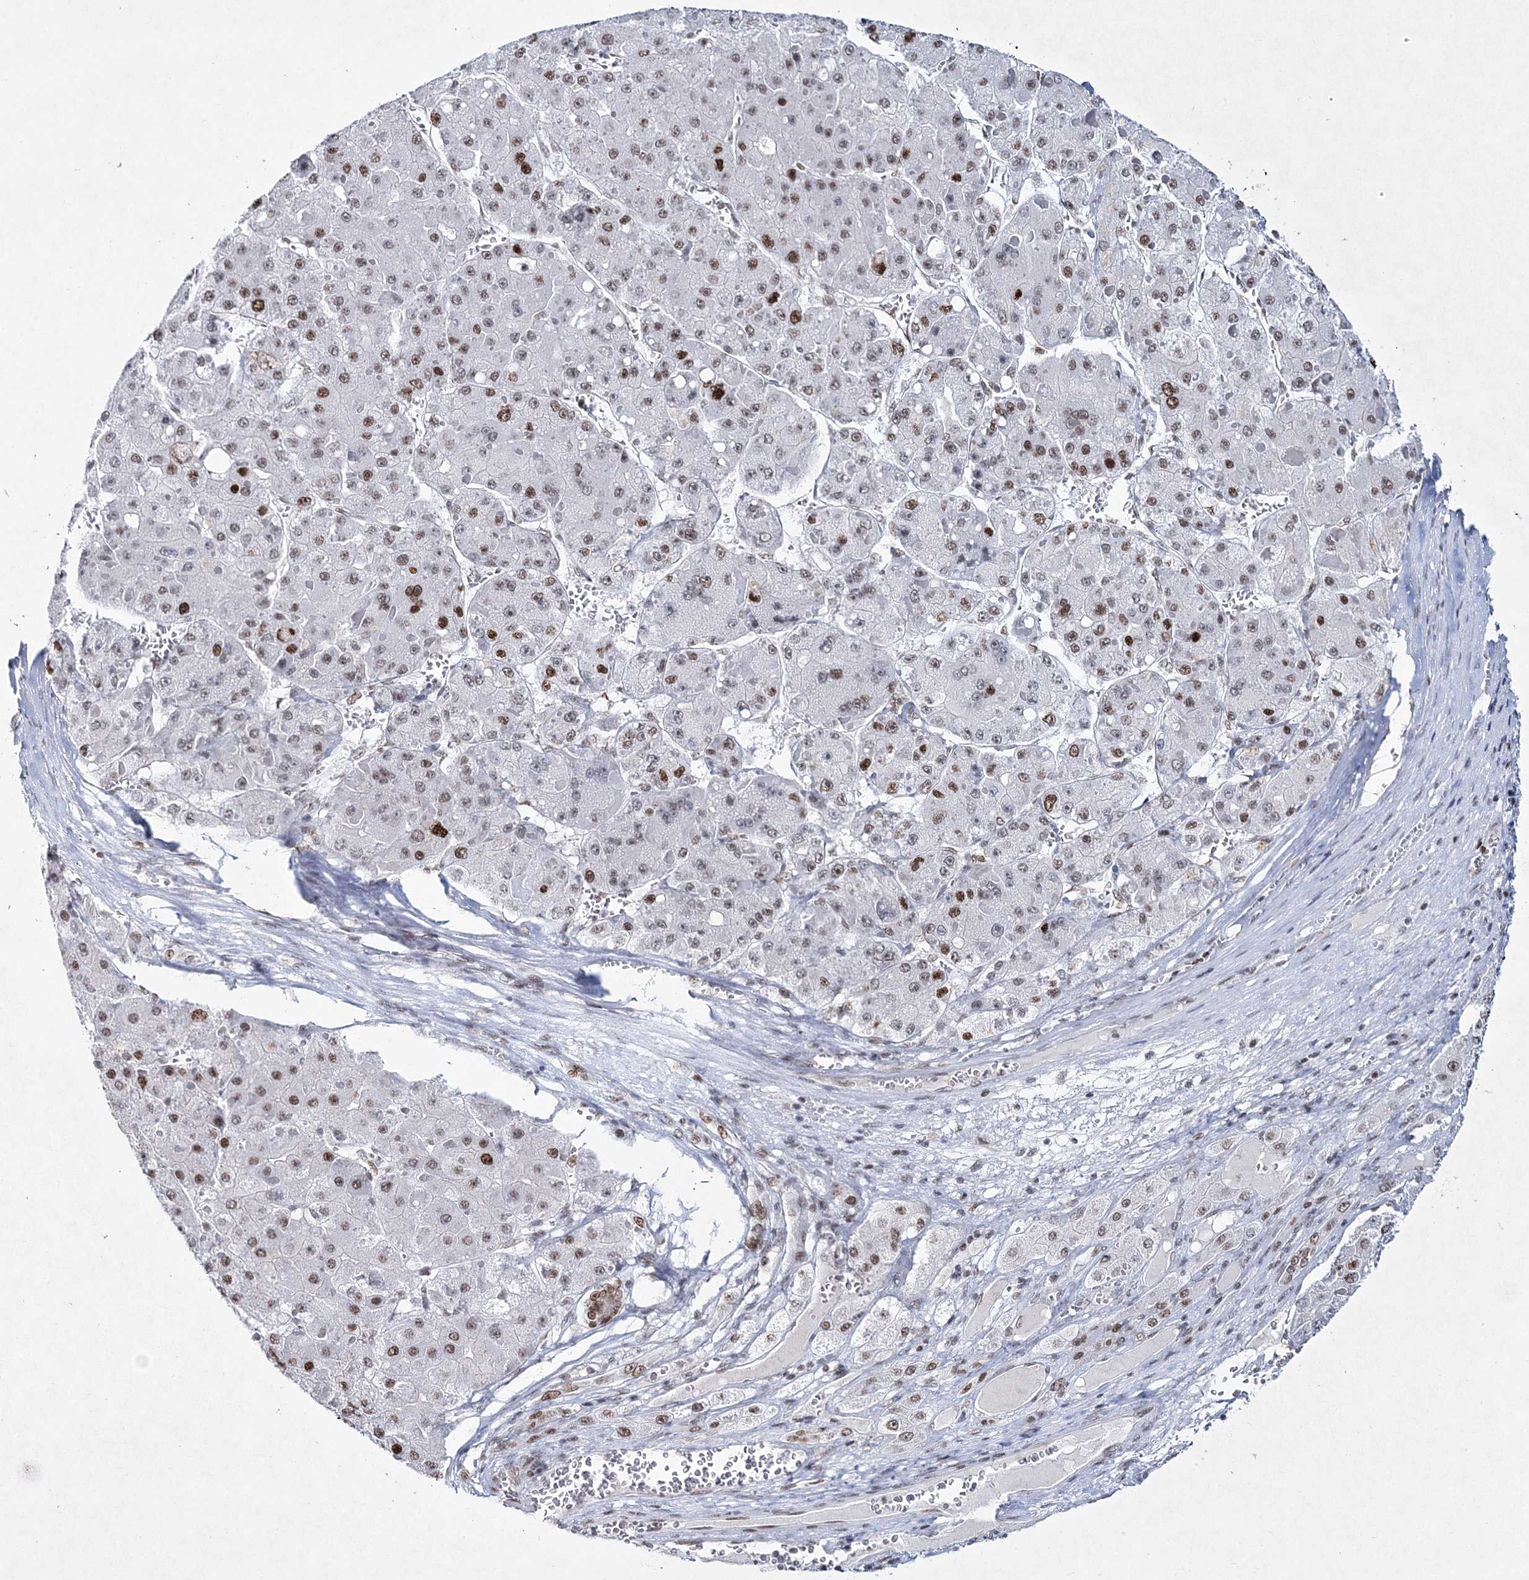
{"staining": {"intensity": "moderate", "quantity": ">75%", "location": "nuclear"}, "tissue": "liver cancer", "cell_type": "Tumor cells", "image_type": "cancer", "snomed": [{"axis": "morphology", "description": "Carcinoma, Hepatocellular, NOS"}, {"axis": "topography", "description": "Liver"}], "caption": "Immunohistochemical staining of human liver cancer (hepatocellular carcinoma) displays moderate nuclear protein positivity in about >75% of tumor cells.", "gene": "LRRFIP2", "patient": {"sex": "female", "age": 73}}